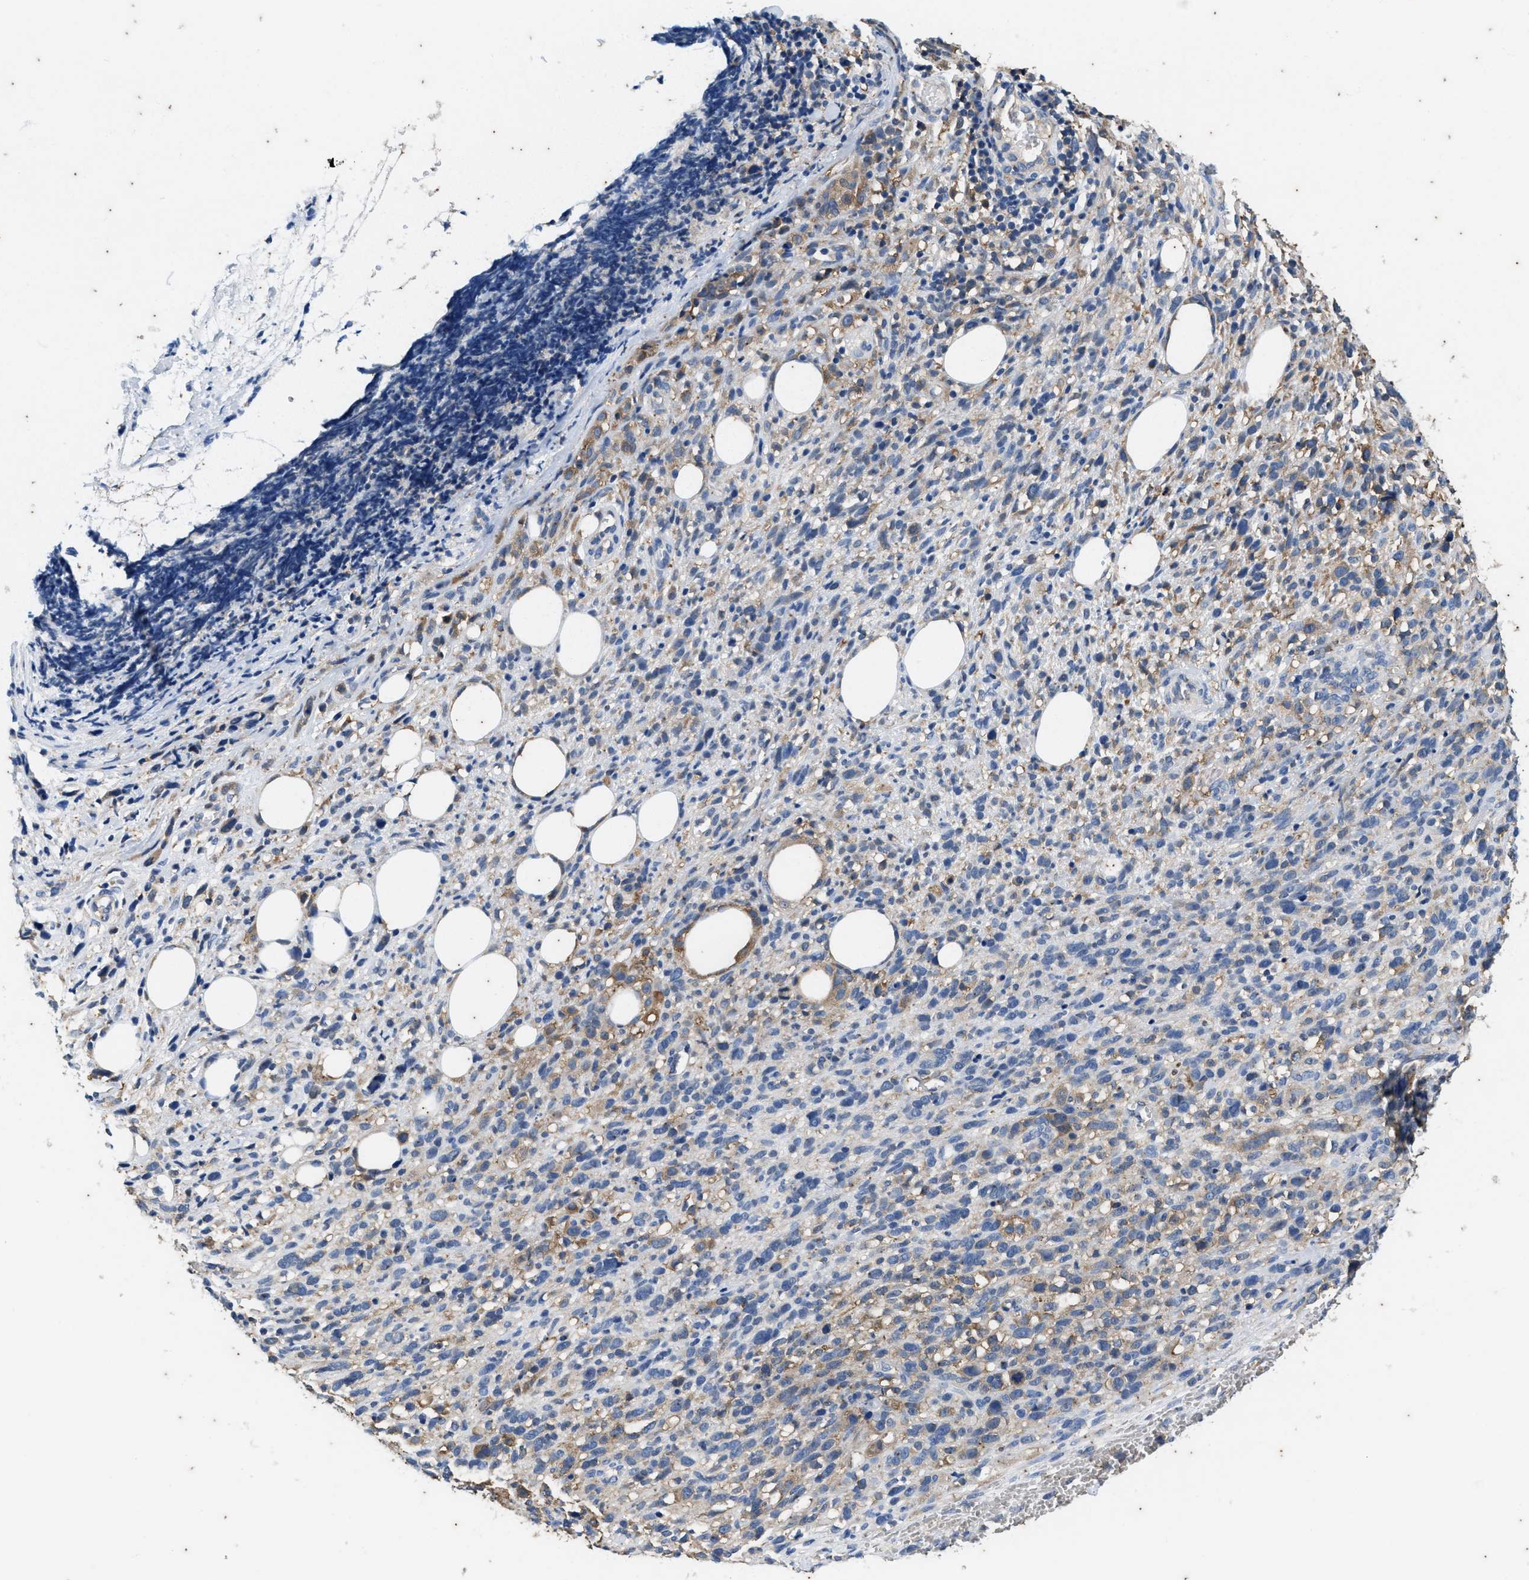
{"staining": {"intensity": "weak", "quantity": "<25%", "location": "cytoplasmic/membranous"}, "tissue": "melanoma", "cell_type": "Tumor cells", "image_type": "cancer", "snomed": [{"axis": "morphology", "description": "Malignant melanoma, NOS"}, {"axis": "topography", "description": "Skin"}], "caption": "A high-resolution image shows IHC staining of malignant melanoma, which displays no significant positivity in tumor cells. (Immunohistochemistry, brightfield microscopy, high magnification).", "gene": "COX19", "patient": {"sex": "female", "age": 55}}